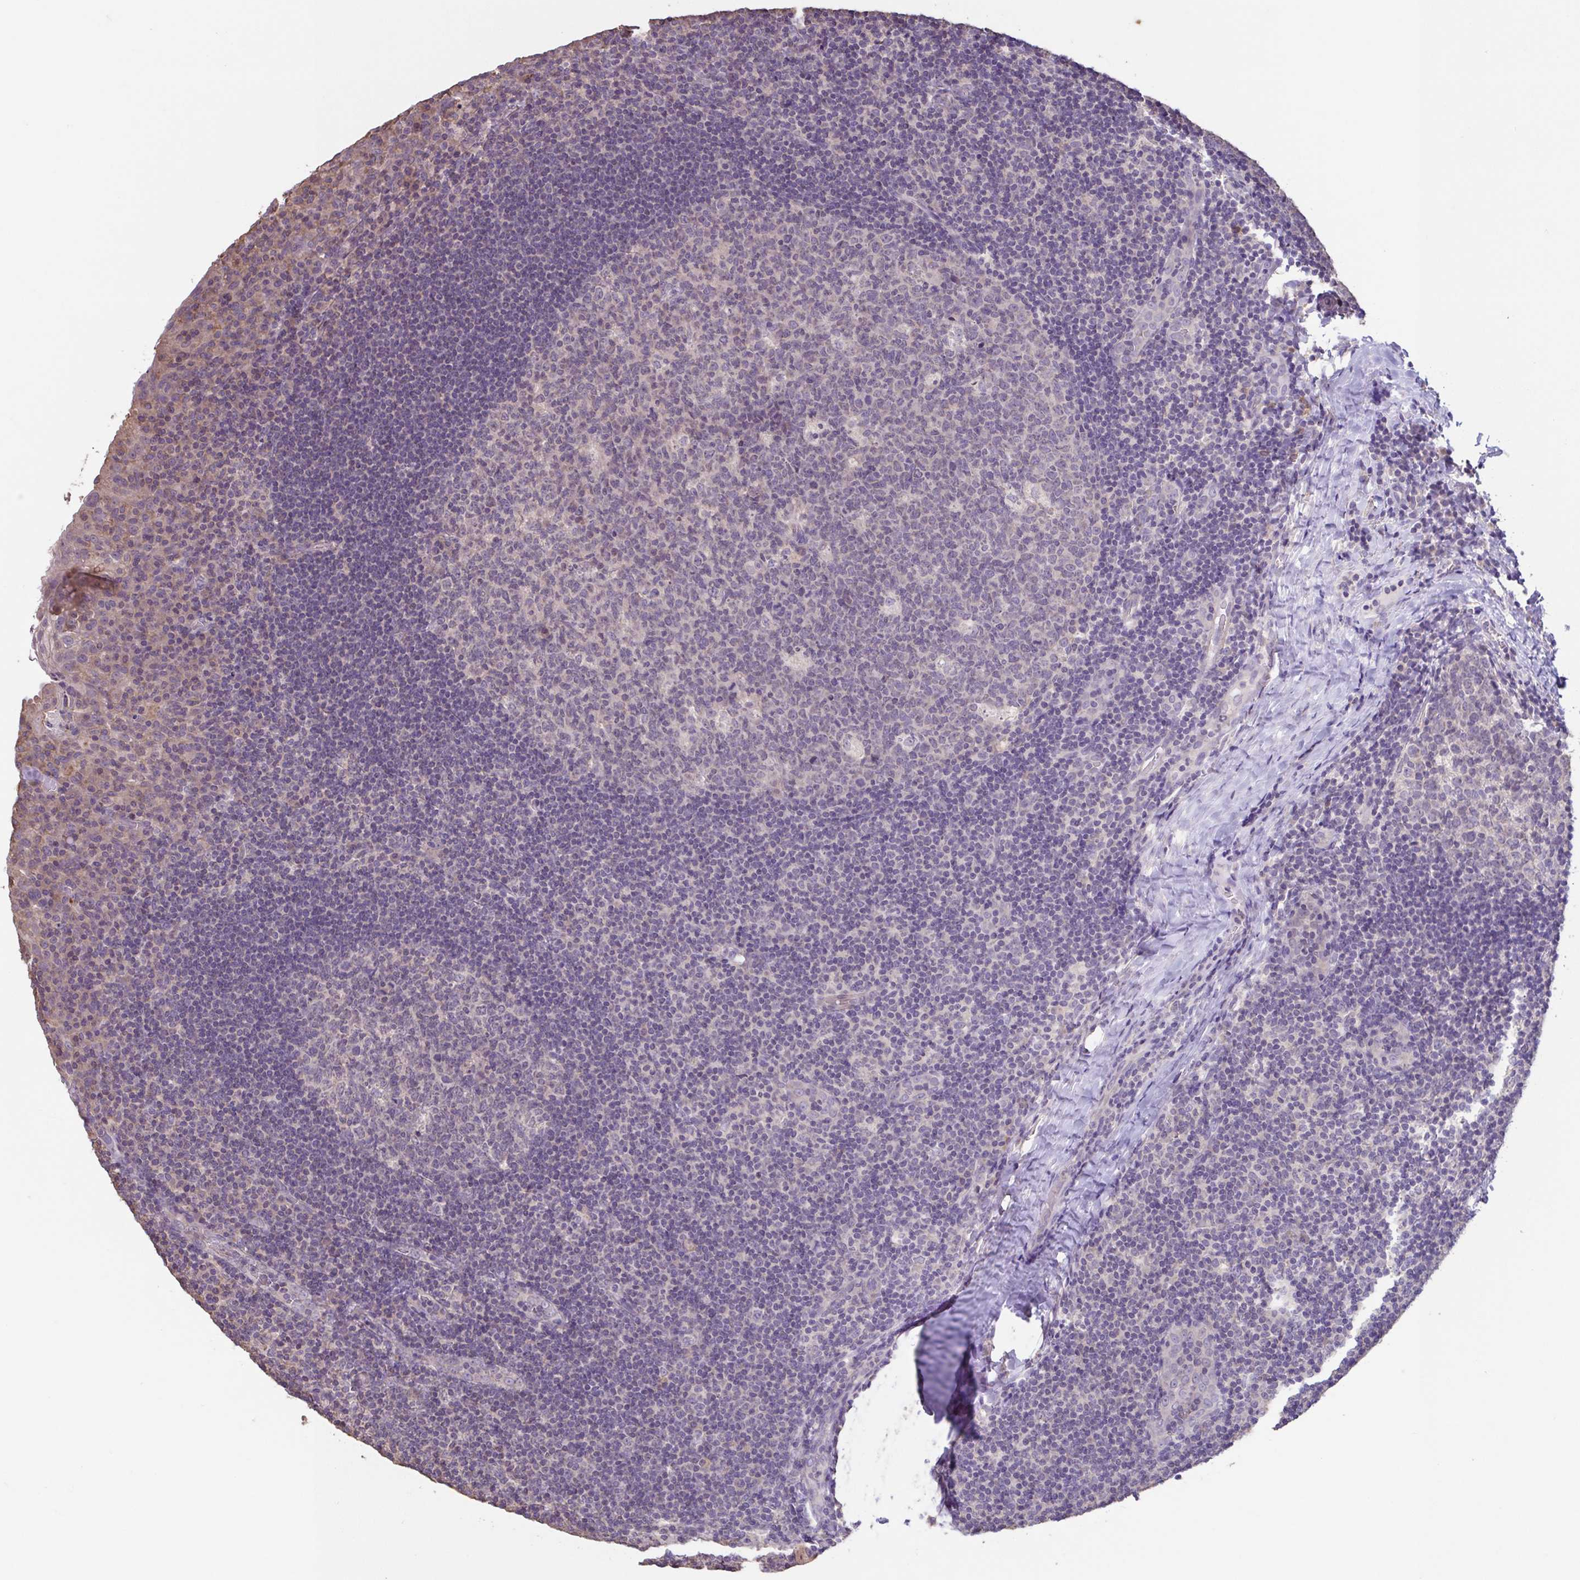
{"staining": {"intensity": "negative", "quantity": "none", "location": "none"}, "tissue": "tonsil", "cell_type": "Germinal center cells", "image_type": "normal", "snomed": [{"axis": "morphology", "description": "Normal tissue, NOS"}, {"axis": "topography", "description": "Tonsil"}], "caption": "IHC of normal human tonsil displays no staining in germinal center cells.", "gene": "ACTRT2", "patient": {"sex": "male", "age": 17}}